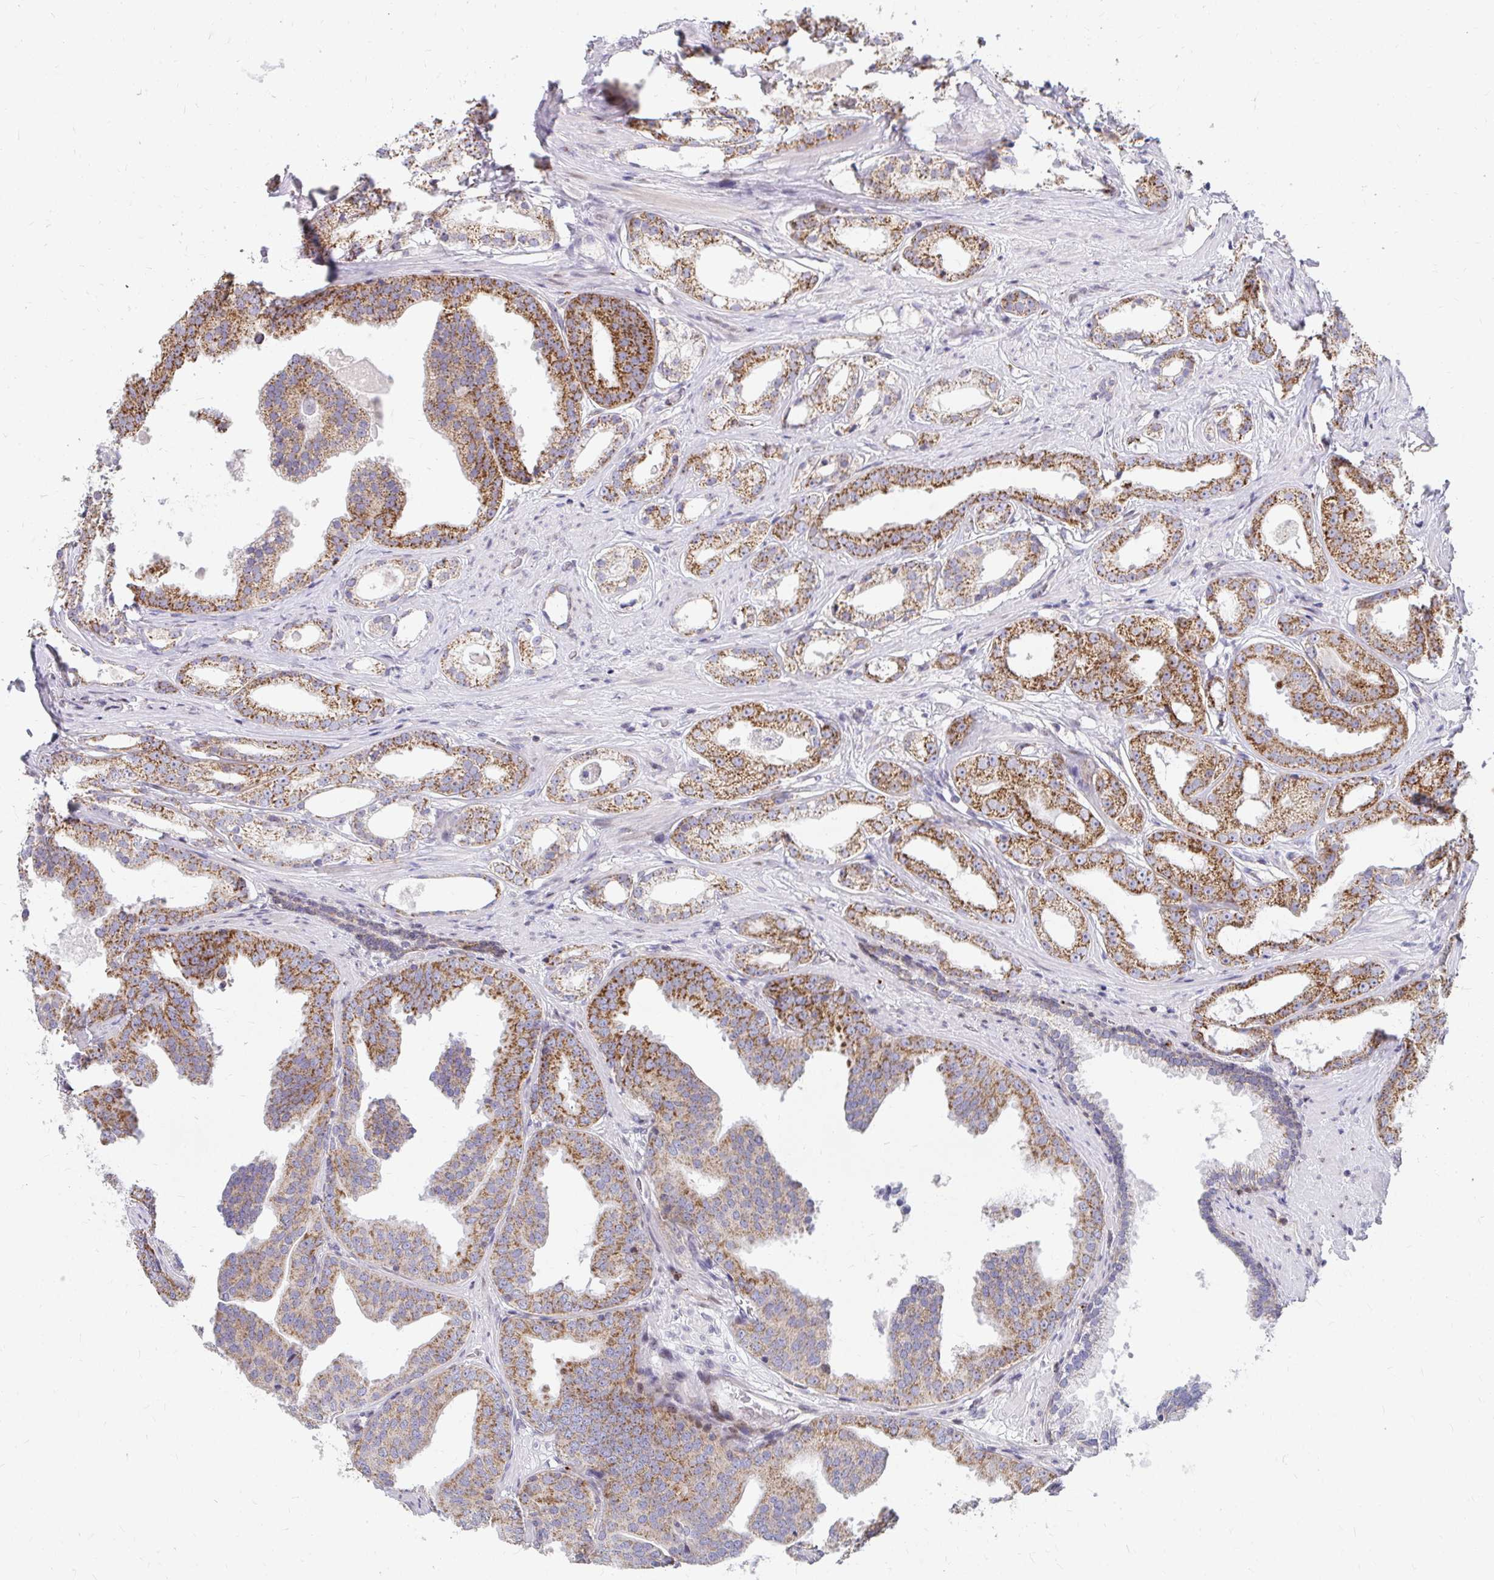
{"staining": {"intensity": "strong", "quantity": ">75%", "location": "cytoplasmic/membranous"}, "tissue": "prostate cancer", "cell_type": "Tumor cells", "image_type": "cancer", "snomed": [{"axis": "morphology", "description": "Adenocarcinoma, Low grade"}, {"axis": "topography", "description": "Prostate"}], "caption": "A high-resolution micrograph shows immunohistochemistry staining of prostate cancer (adenocarcinoma (low-grade)), which reveals strong cytoplasmic/membranous staining in about >75% of tumor cells.", "gene": "EXOC5", "patient": {"sex": "male", "age": 65}}